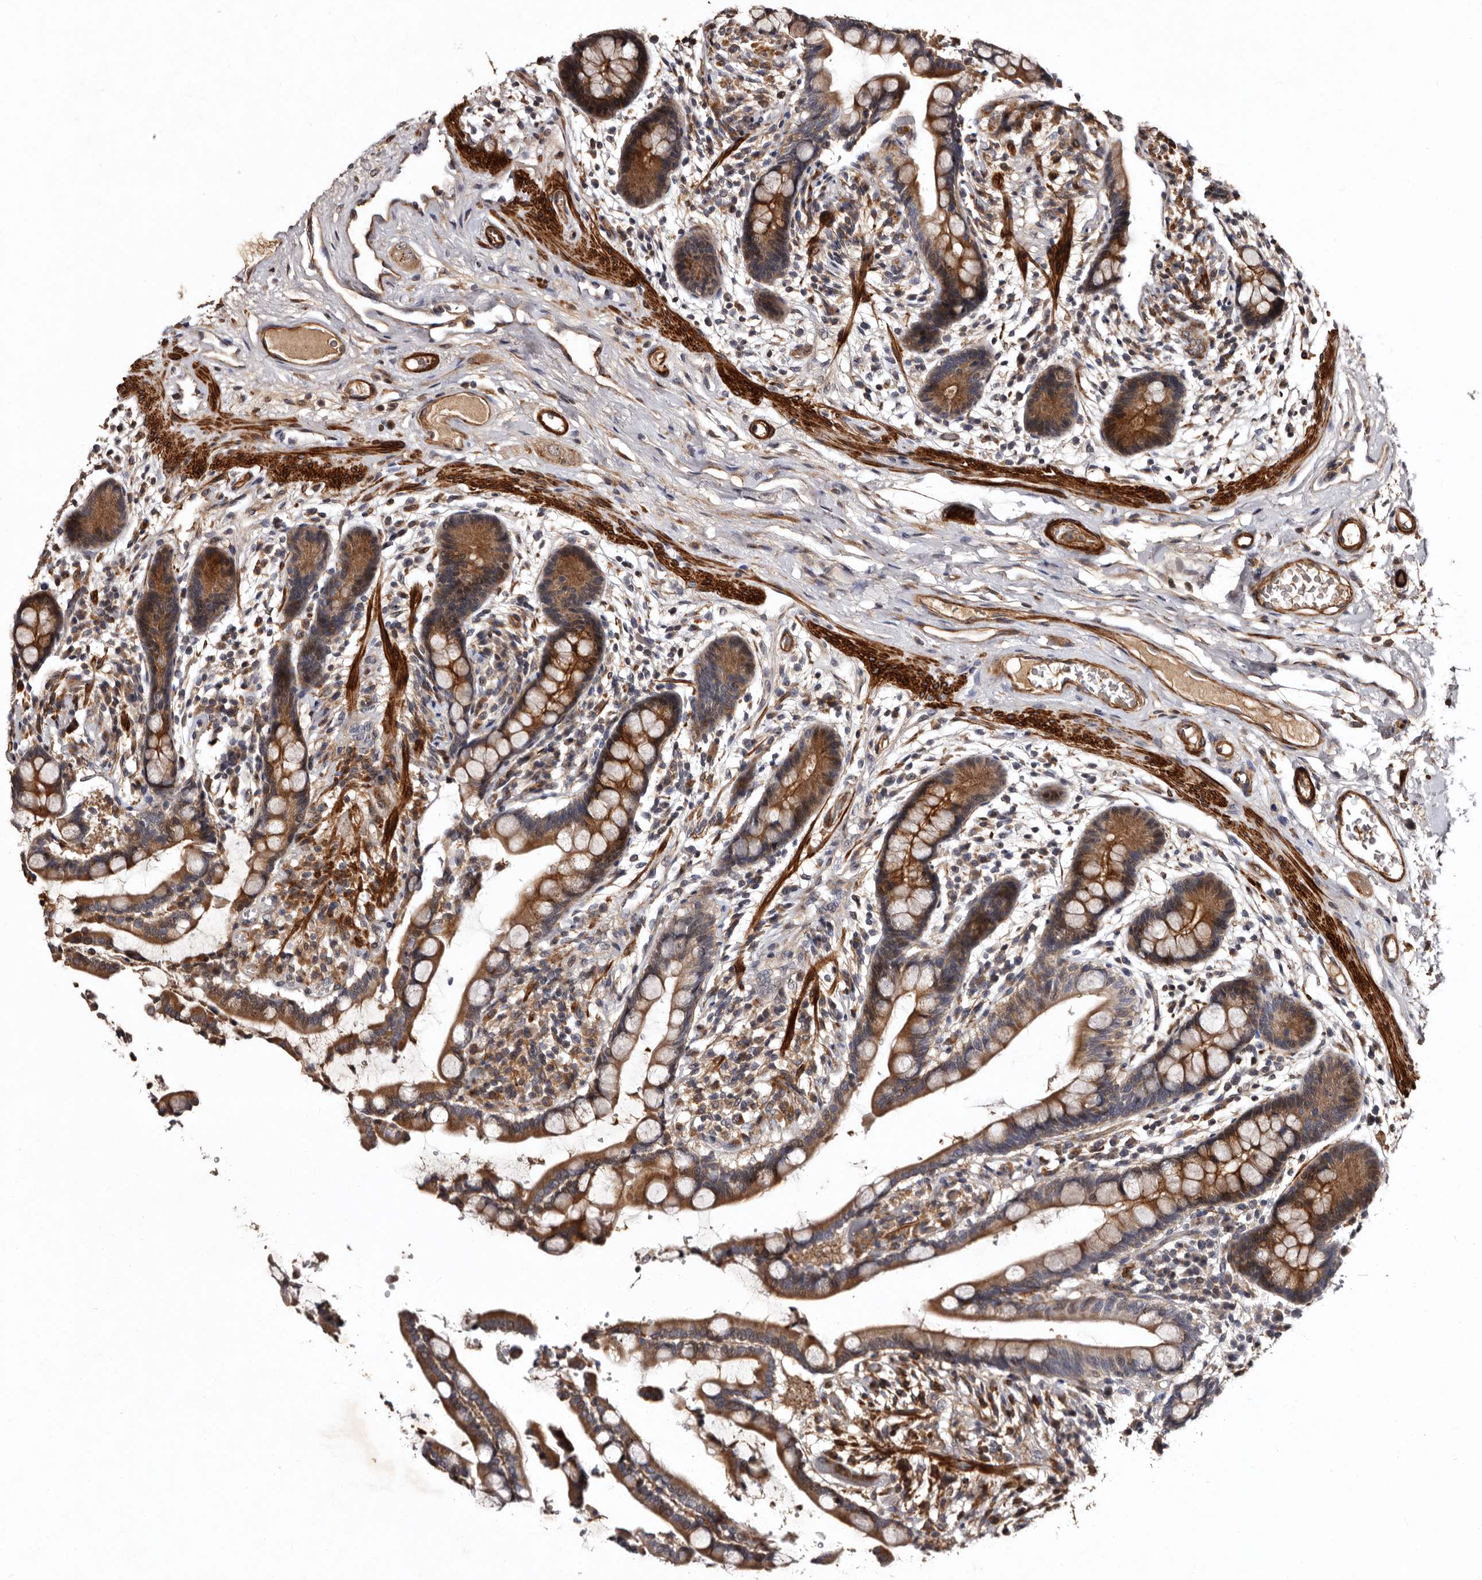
{"staining": {"intensity": "moderate", "quantity": ">75%", "location": "cytoplasmic/membranous"}, "tissue": "colon", "cell_type": "Endothelial cells", "image_type": "normal", "snomed": [{"axis": "morphology", "description": "Normal tissue, NOS"}, {"axis": "topography", "description": "Colon"}], "caption": "Protein staining of benign colon reveals moderate cytoplasmic/membranous positivity in approximately >75% of endothelial cells. (IHC, brightfield microscopy, high magnification).", "gene": "PRKD3", "patient": {"sex": "male", "age": 73}}